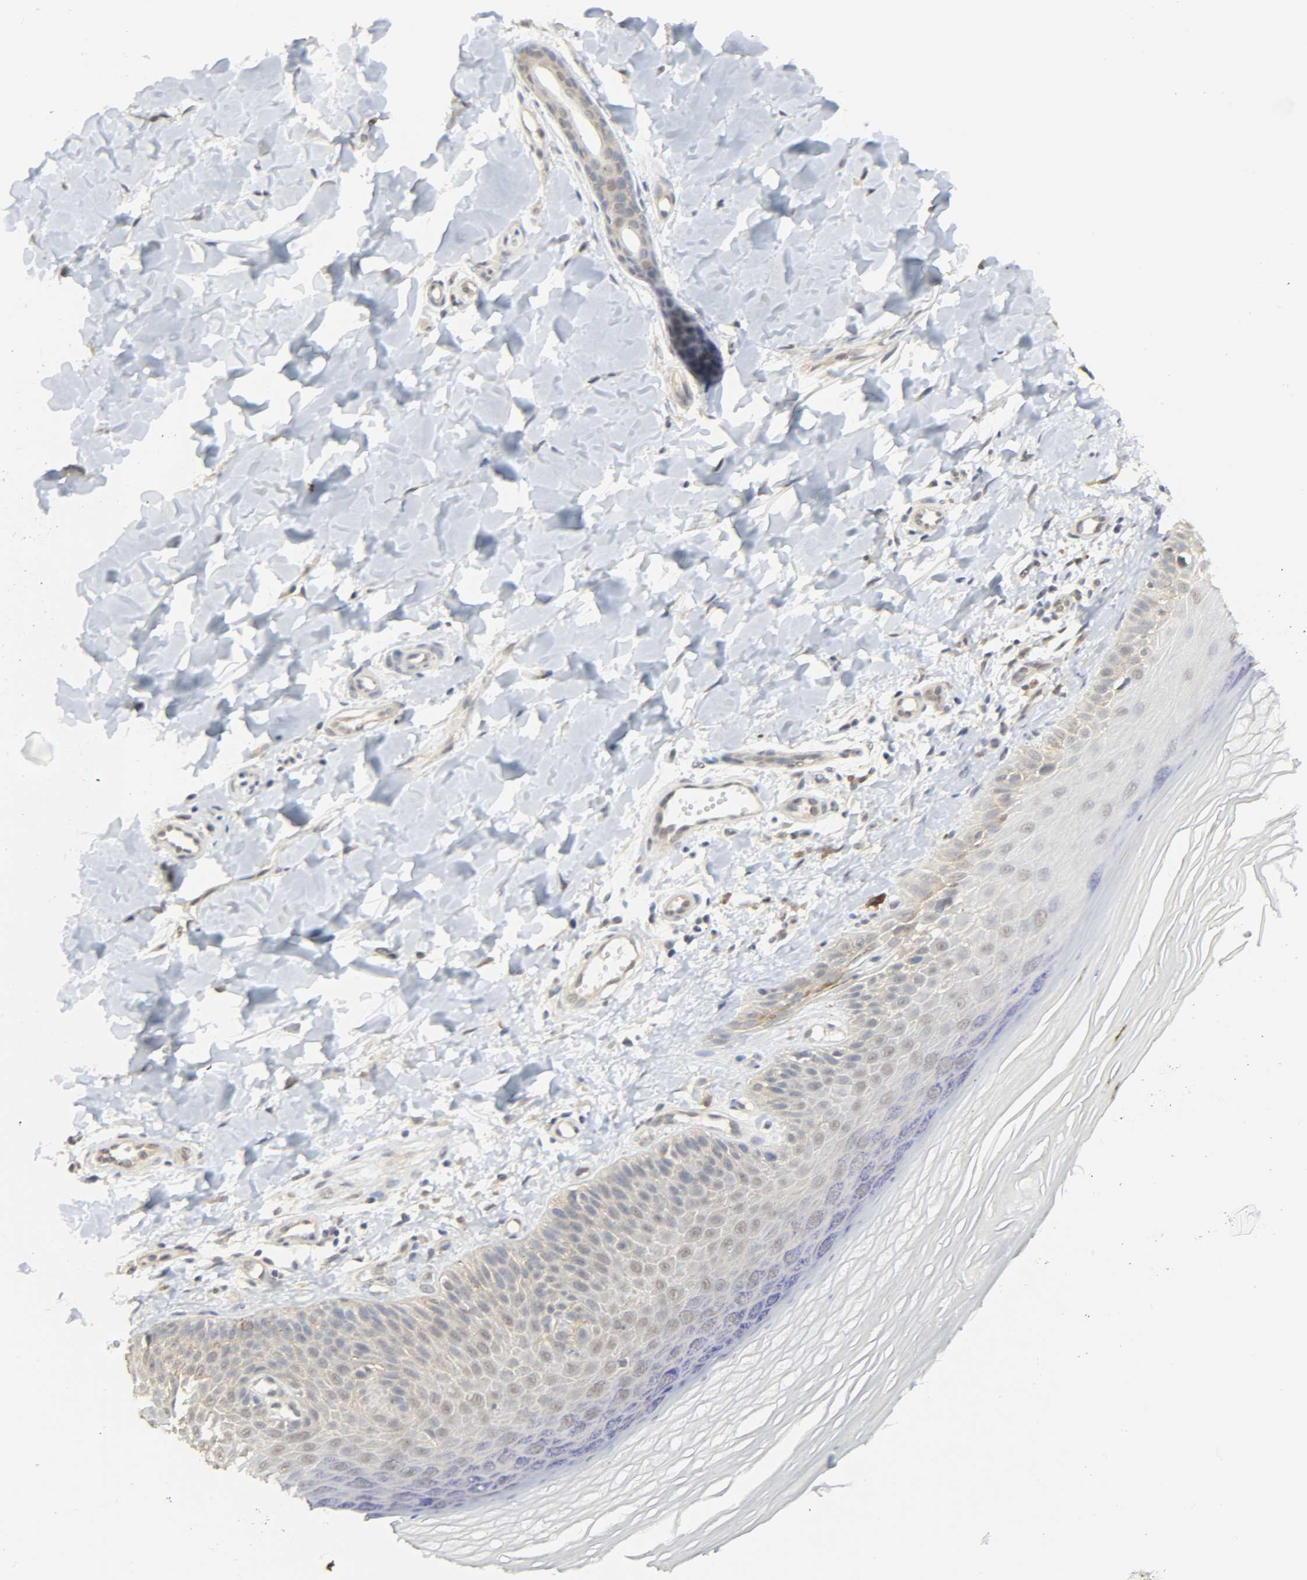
{"staining": {"intensity": "negative", "quantity": "none", "location": "none"}, "tissue": "skin", "cell_type": "Fibroblasts", "image_type": "normal", "snomed": [{"axis": "morphology", "description": "Normal tissue, NOS"}, {"axis": "topography", "description": "Skin"}], "caption": "Immunohistochemical staining of unremarkable human skin exhibits no significant expression in fibroblasts.", "gene": "ACSS2", "patient": {"sex": "male", "age": 26}}